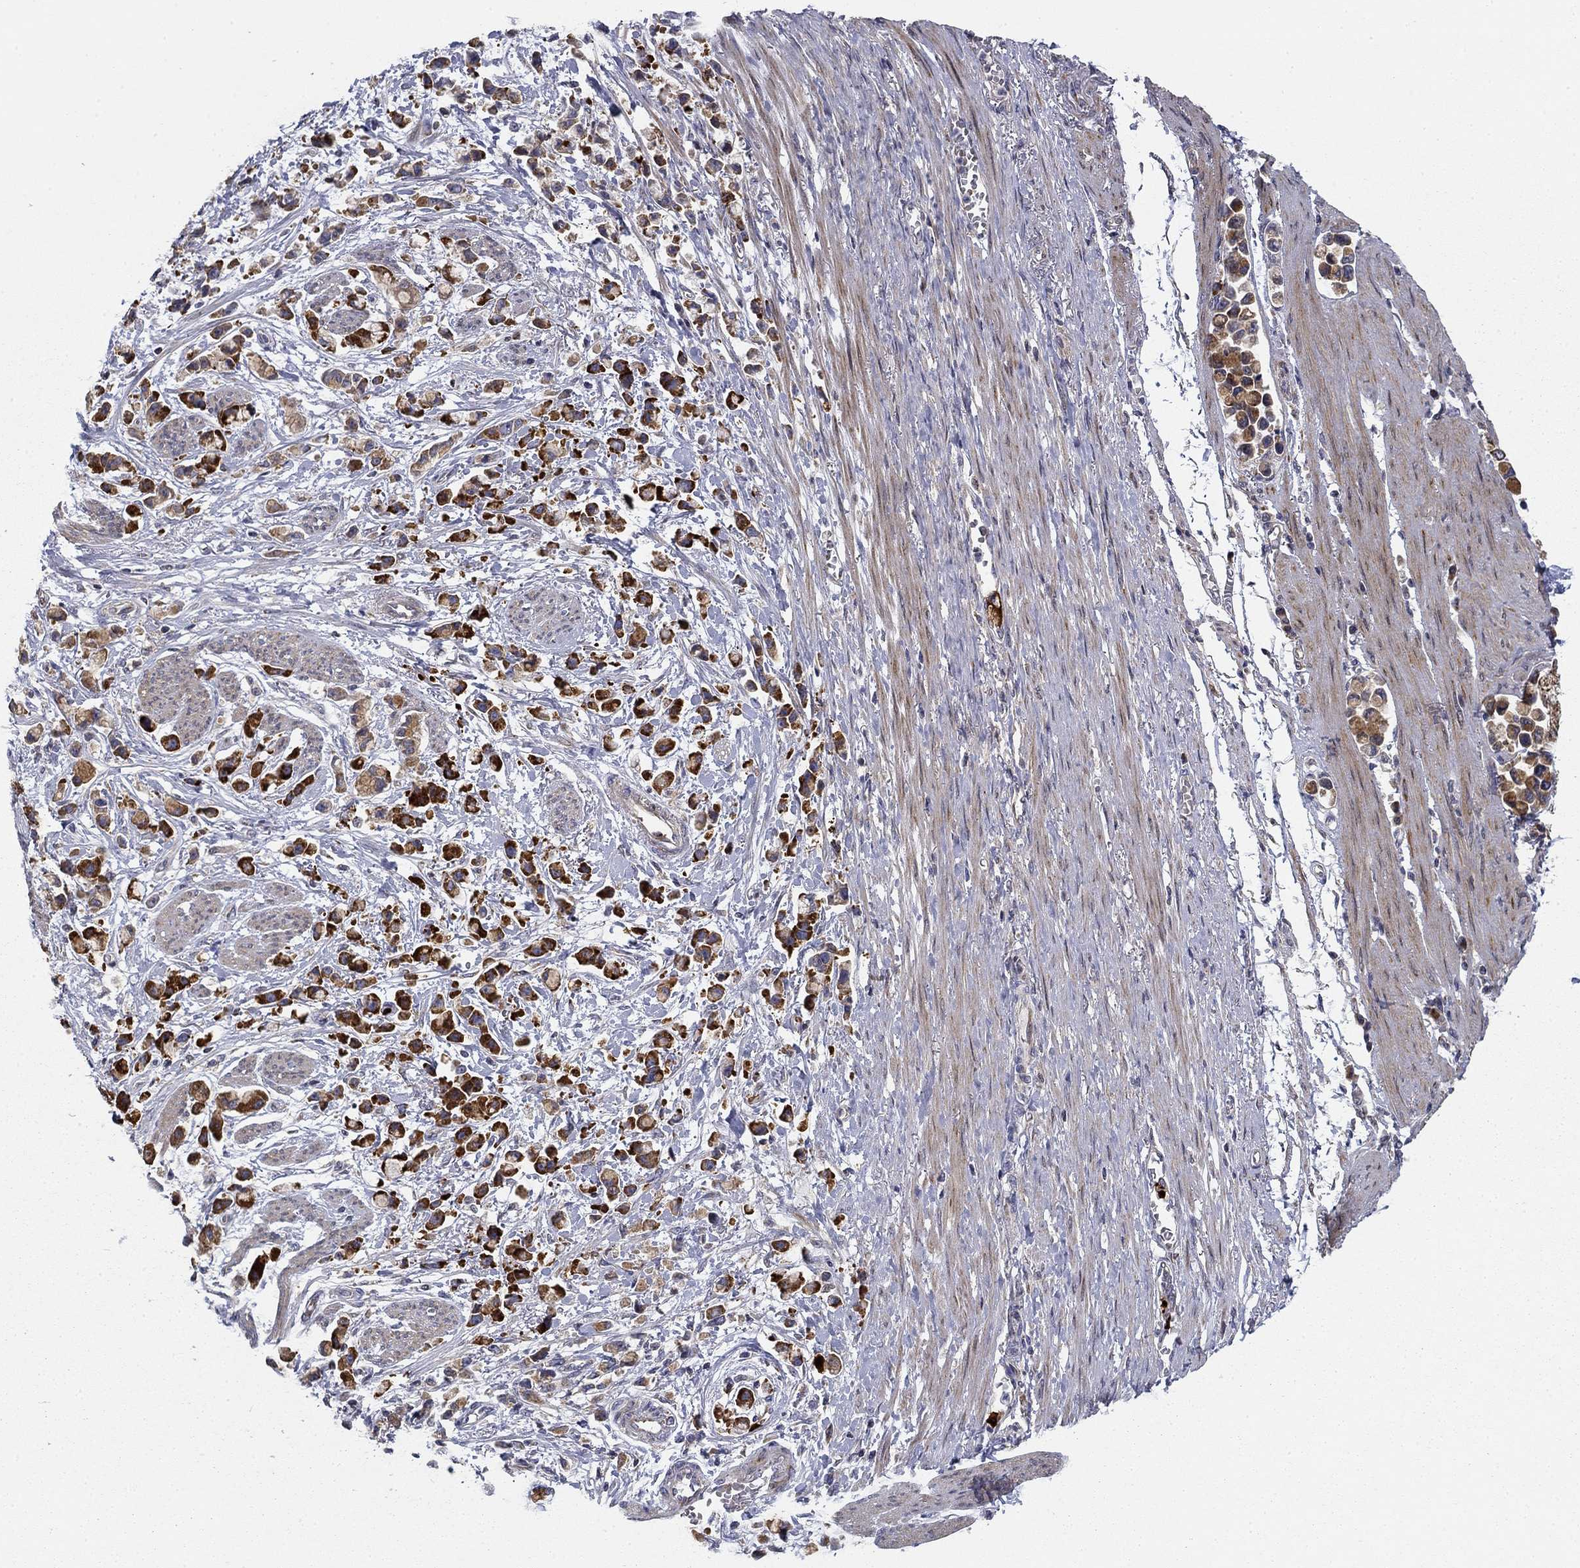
{"staining": {"intensity": "strong", "quantity": ">75%", "location": "cytoplasmic/membranous"}, "tissue": "stomach cancer", "cell_type": "Tumor cells", "image_type": "cancer", "snomed": [{"axis": "morphology", "description": "Adenocarcinoma, NOS"}, {"axis": "topography", "description": "Stomach"}], "caption": "This micrograph exhibits immunohistochemistry (IHC) staining of human stomach cancer, with high strong cytoplasmic/membranous positivity in approximately >75% of tumor cells.", "gene": "MMAA", "patient": {"sex": "female", "age": 81}}